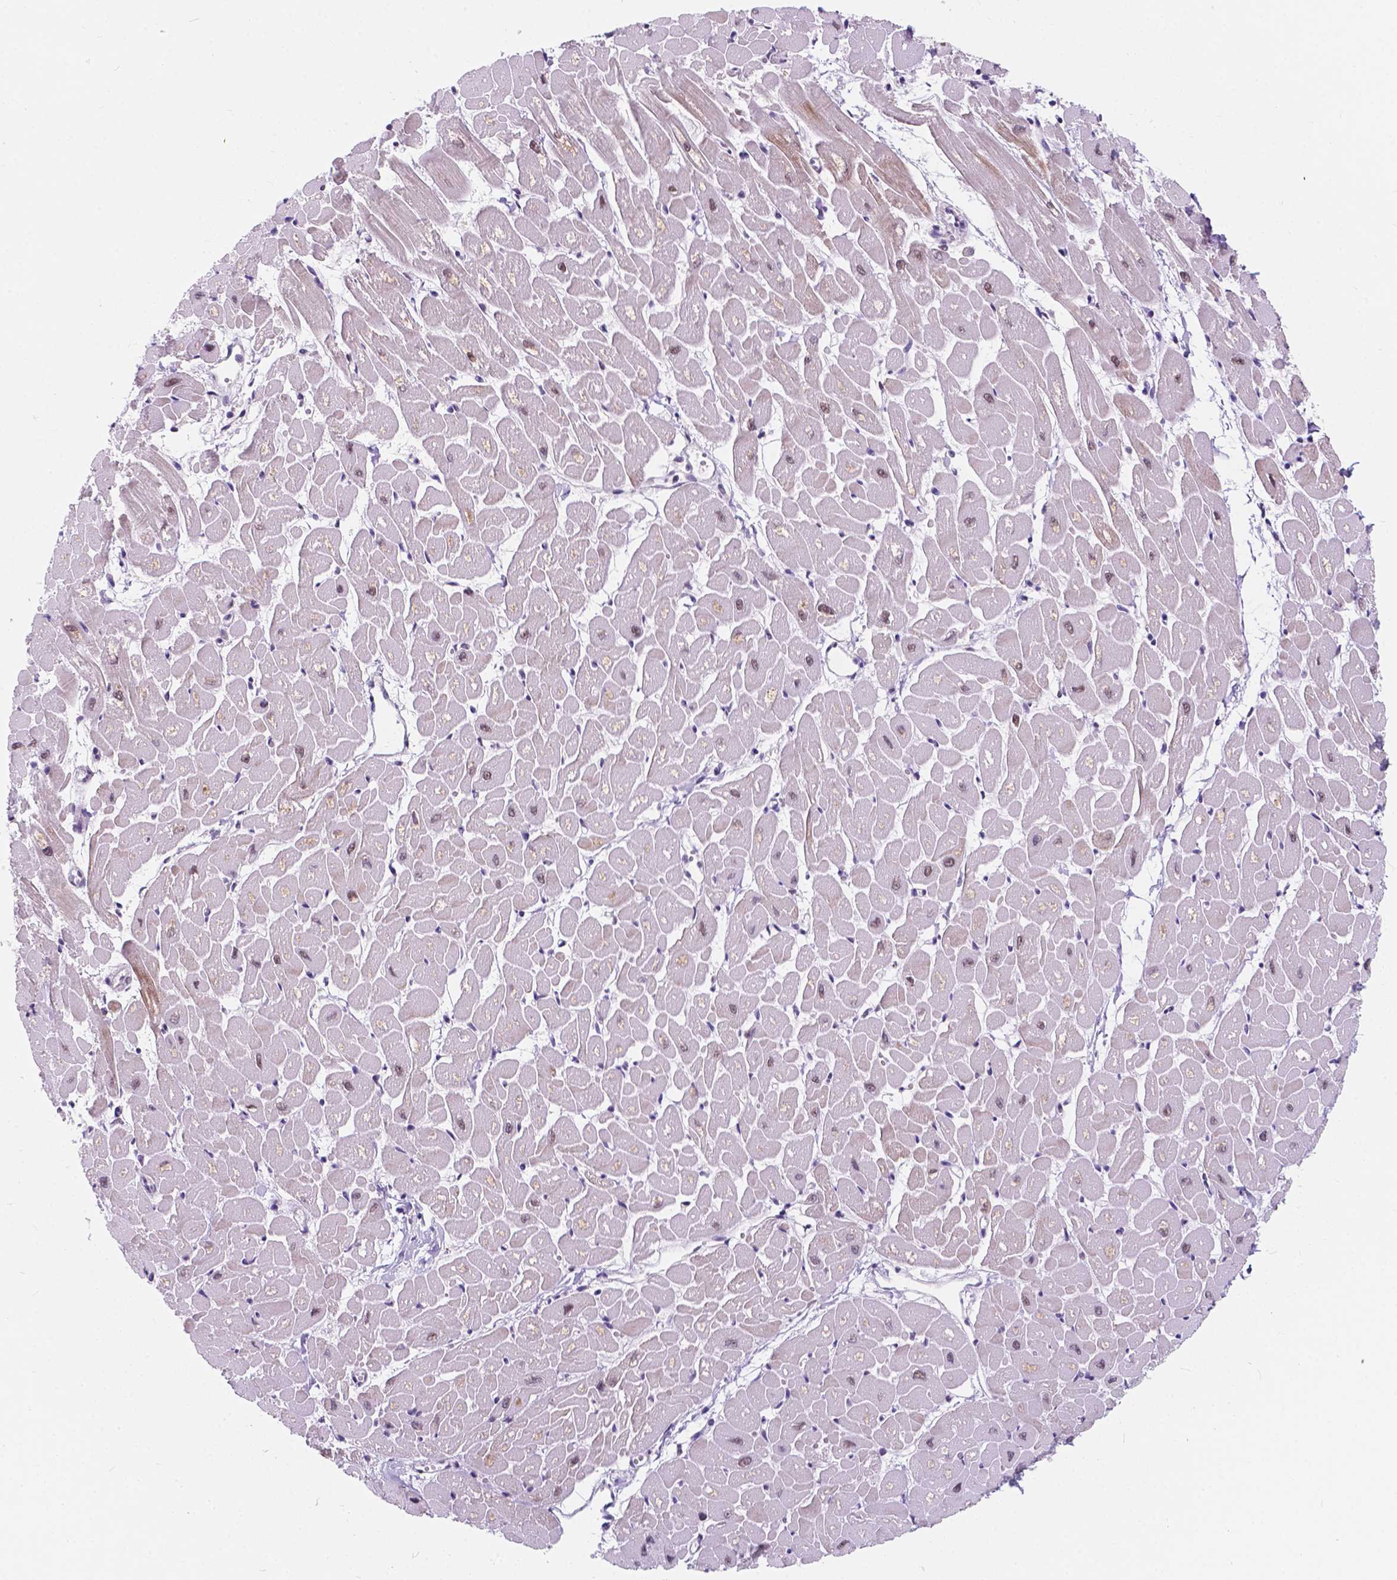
{"staining": {"intensity": "moderate", "quantity": "25%-75%", "location": "cytoplasmic/membranous,nuclear"}, "tissue": "heart muscle", "cell_type": "Cardiomyocytes", "image_type": "normal", "snomed": [{"axis": "morphology", "description": "Normal tissue, NOS"}, {"axis": "topography", "description": "Heart"}], "caption": "DAB immunohistochemical staining of unremarkable human heart muscle reveals moderate cytoplasmic/membranous,nuclear protein expression in approximately 25%-75% of cardiomyocytes. (DAB (3,3'-diaminobenzidine) IHC, brown staining for protein, blue staining for nuclei).", "gene": "BCAS2", "patient": {"sex": "male", "age": 57}}